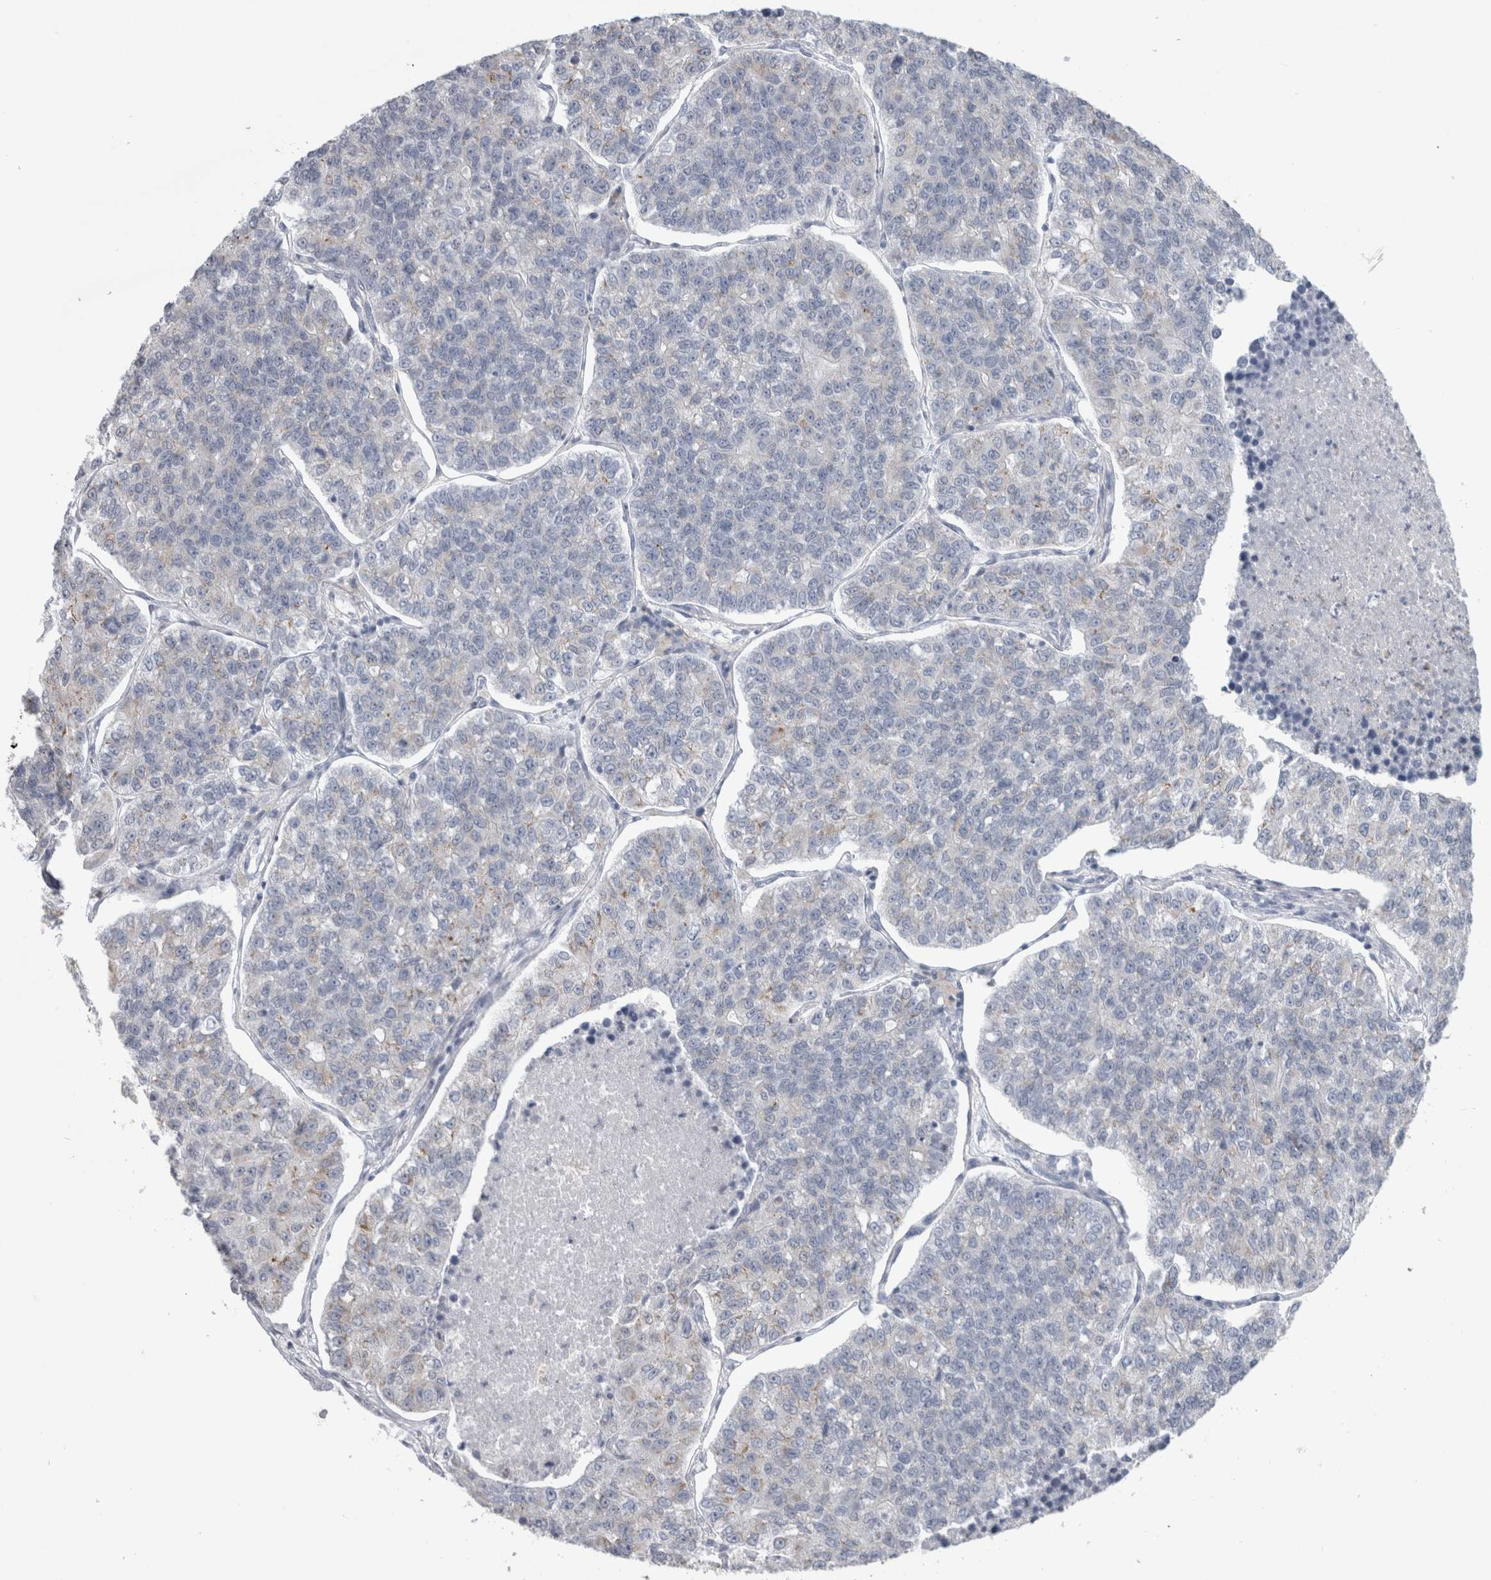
{"staining": {"intensity": "negative", "quantity": "none", "location": "none"}, "tissue": "lung cancer", "cell_type": "Tumor cells", "image_type": "cancer", "snomed": [{"axis": "morphology", "description": "Adenocarcinoma, NOS"}, {"axis": "topography", "description": "Lung"}], "caption": "Immunohistochemistry photomicrograph of human adenocarcinoma (lung) stained for a protein (brown), which displays no positivity in tumor cells.", "gene": "PLIN1", "patient": {"sex": "male", "age": 49}}